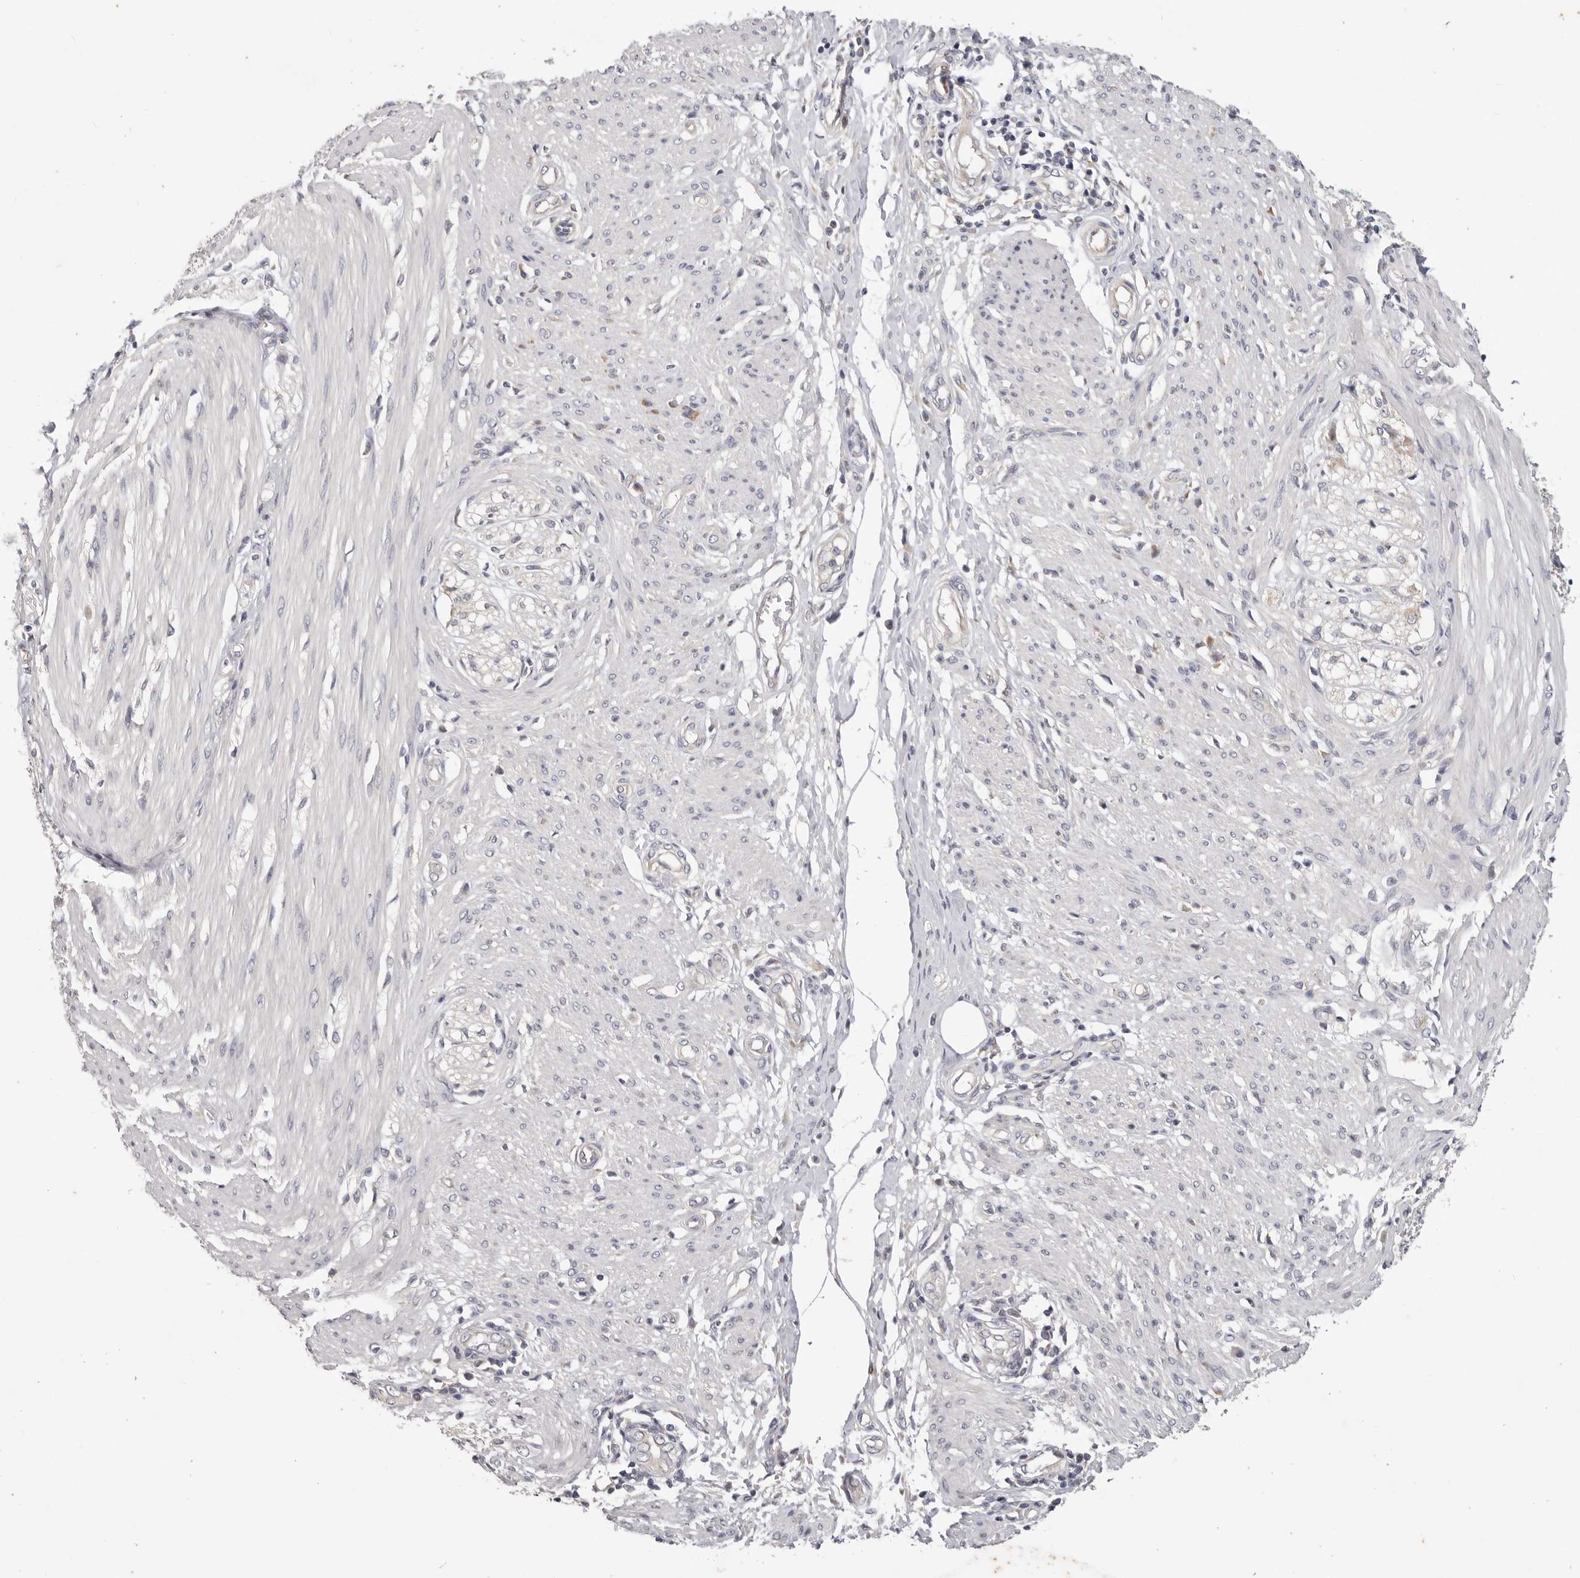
{"staining": {"intensity": "negative", "quantity": "none", "location": "none"}, "tissue": "smooth muscle", "cell_type": "Smooth muscle cells", "image_type": "normal", "snomed": [{"axis": "morphology", "description": "Normal tissue, NOS"}, {"axis": "morphology", "description": "Adenocarcinoma, NOS"}, {"axis": "topography", "description": "Colon"}, {"axis": "topography", "description": "Peripheral nerve tissue"}], "caption": "The micrograph displays no significant staining in smooth muscle cells of smooth muscle.", "gene": "WDR77", "patient": {"sex": "male", "age": 14}}